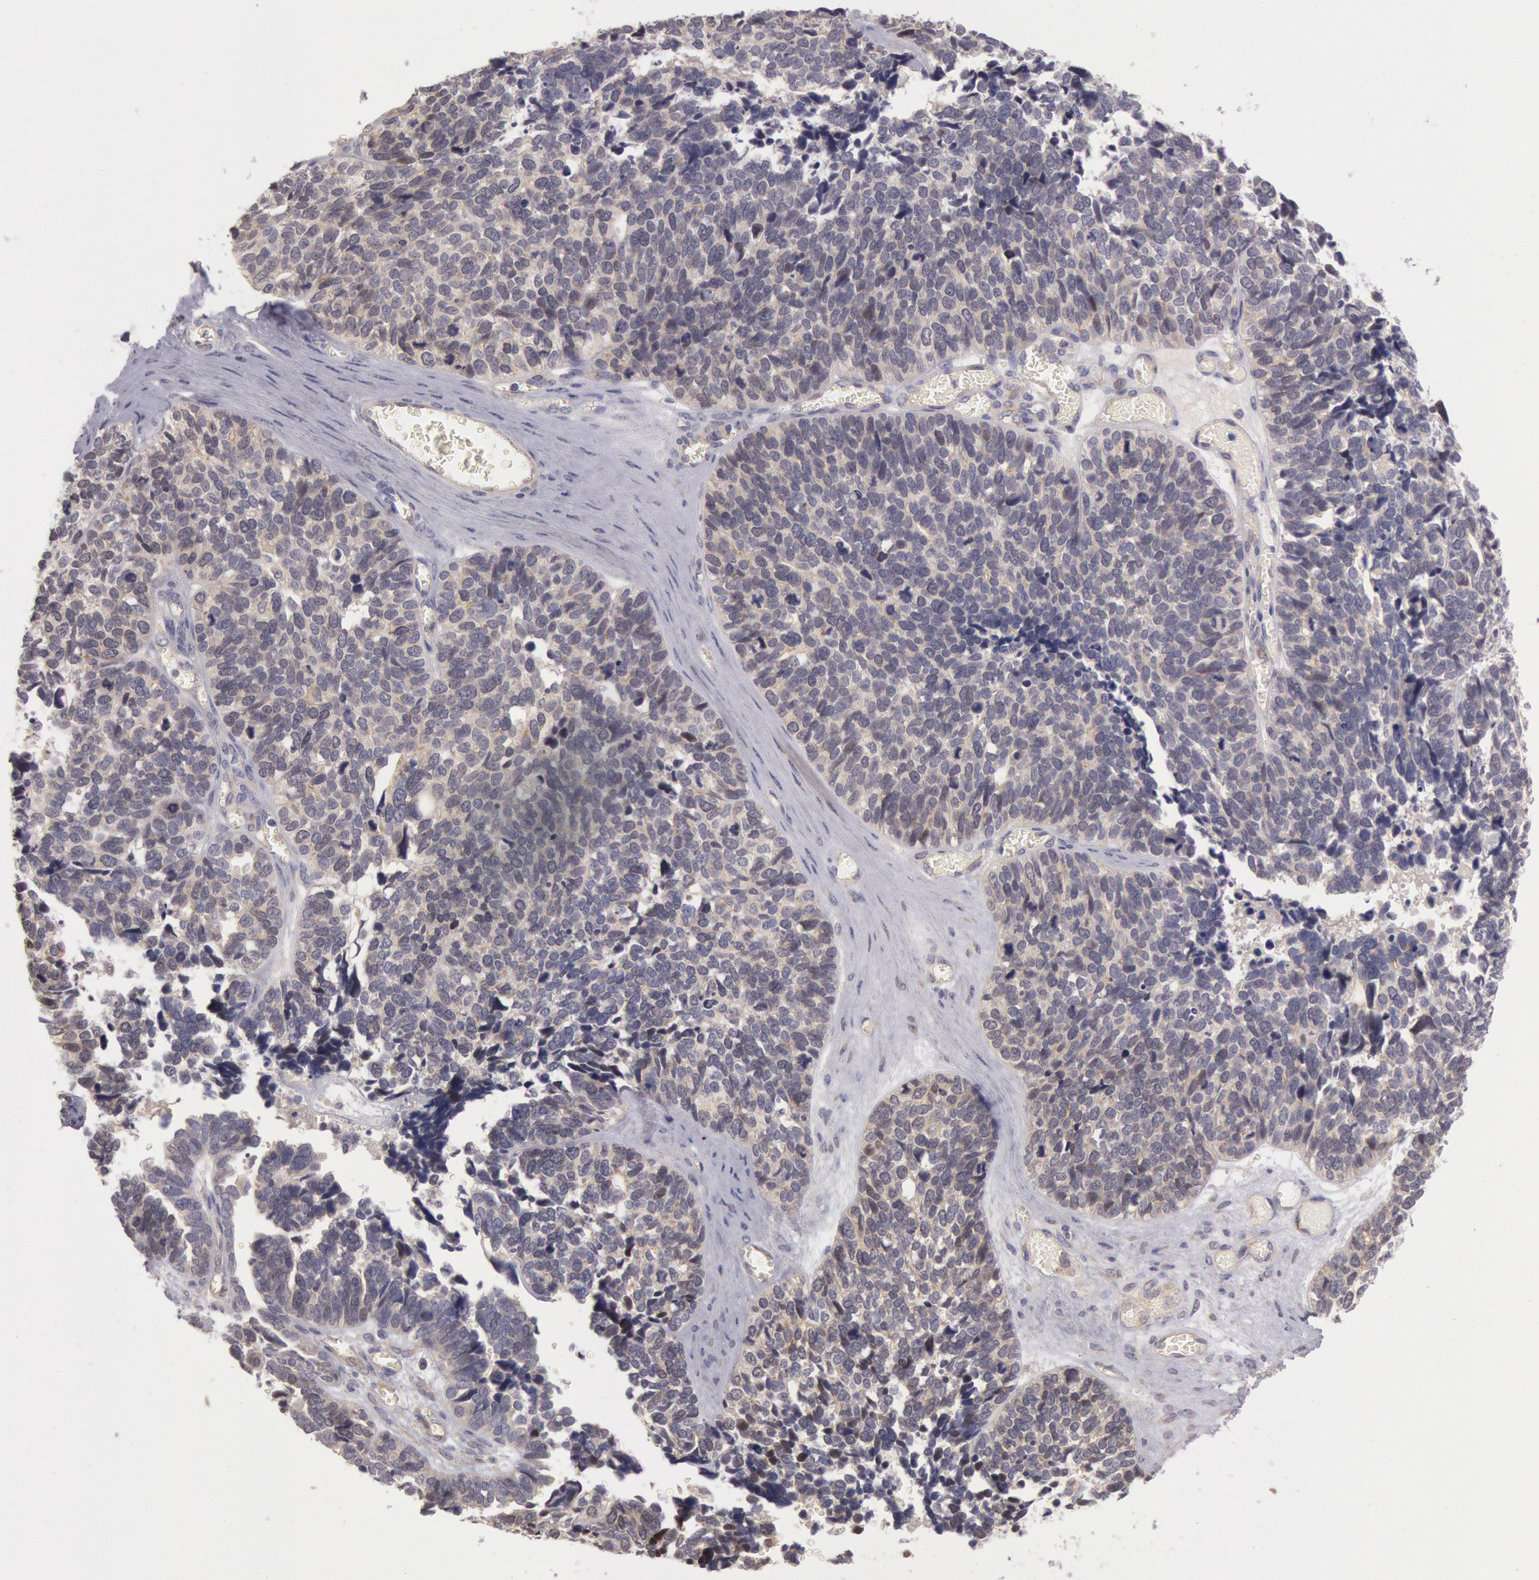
{"staining": {"intensity": "negative", "quantity": "none", "location": "none"}, "tissue": "ovarian cancer", "cell_type": "Tumor cells", "image_type": "cancer", "snomed": [{"axis": "morphology", "description": "Cystadenocarcinoma, serous, NOS"}, {"axis": "topography", "description": "Ovary"}], "caption": "High power microscopy photomicrograph of an immunohistochemistry (IHC) image of ovarian cancer, revealing no significant positivity in tumor cells.", "gene": "AMOTL1", "patient": {"sex": "female", "age": 77}}